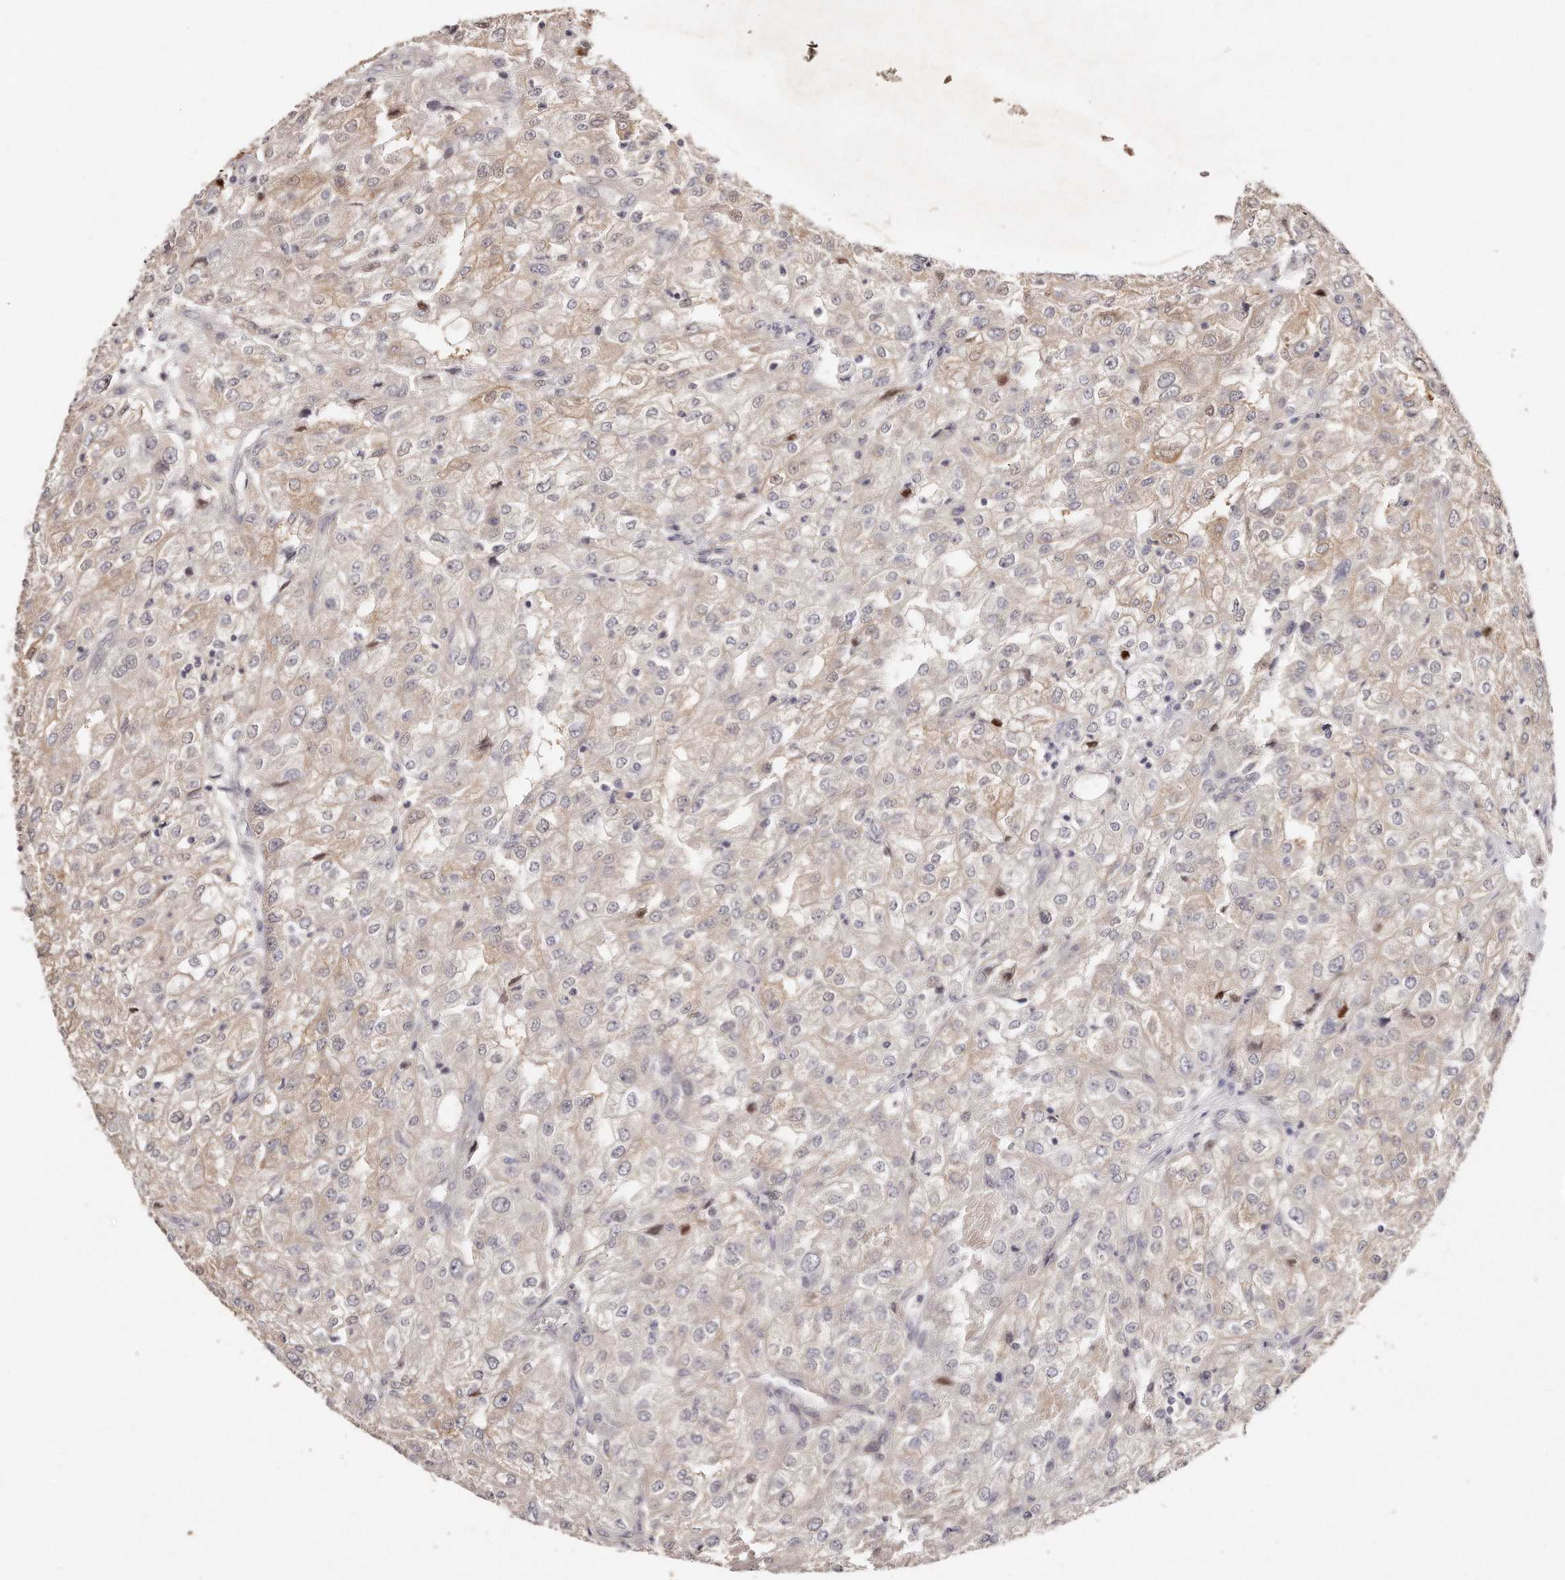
{"staining": {"intensity": "weak", "quantity": "<25%", "location": "cytoplasmic/membranous"}, "tissue": "renal cancer", "cell_type": "Tumor cells", "image_type": "cancer", "snomed": [{"axis": "morphology", "description": "Adenocarcinoma, NOS"}, {"axis": "topography", "description": "Kidney"}], "caption": "DAB (3,3'-diaminobenzidine) immunohistochemical staining of human renal cancer (adenocarcinoma) exhibits no significant expression in tumor cells. Brightfield microscopy of immunohistochemistry (IHC) stained with DAB (brown) and hematoxylin (blue), captured at high magnification.", "gene": "CASZ1", "patient": {"sex": "female", "age": 54}}